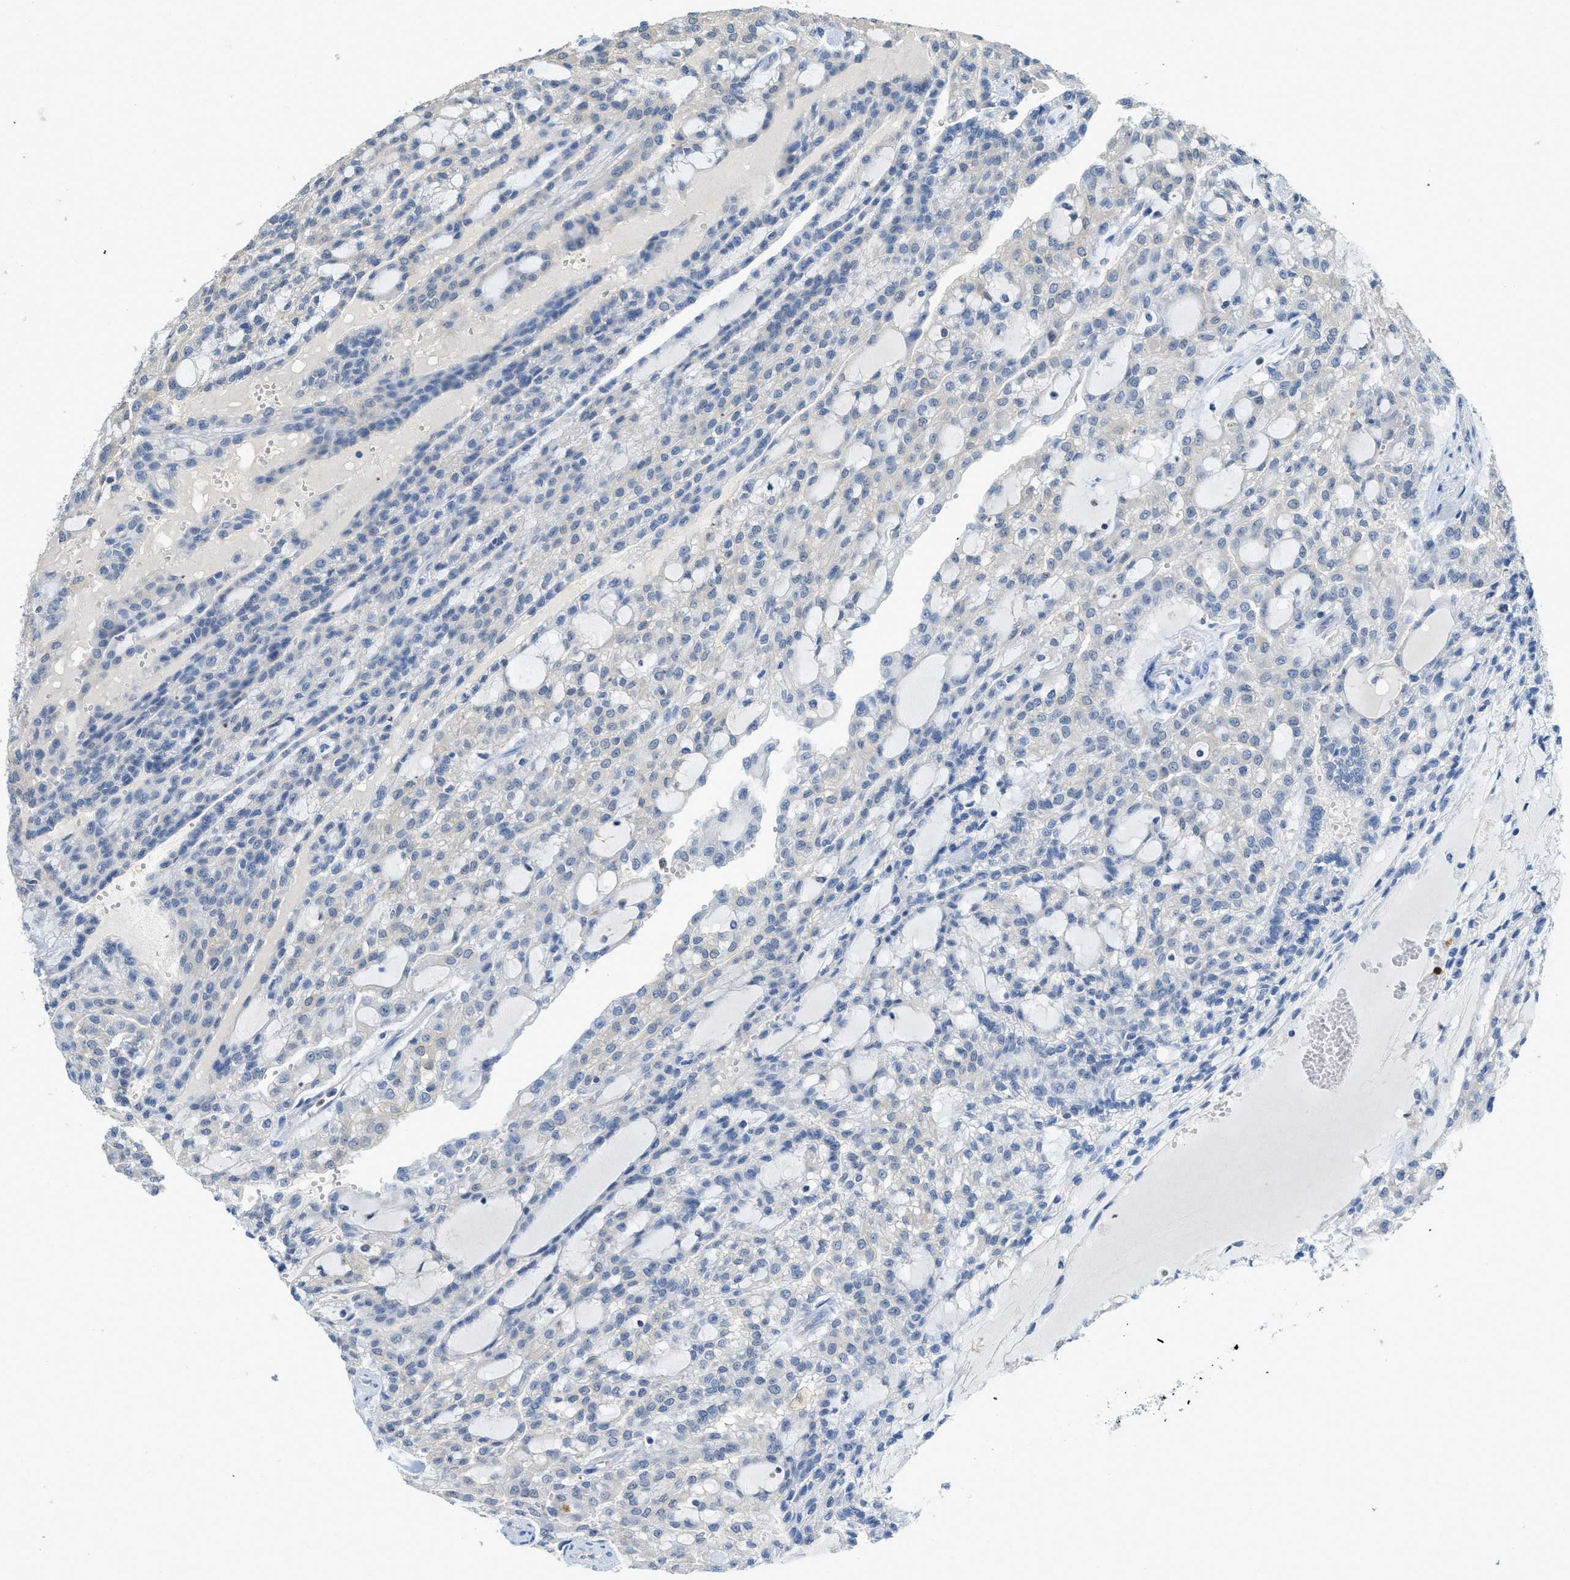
{"staining": {"intensity": "negative", "quantity": "none", "location": "none"}, "tissue": "renal cancer", "cell_type": "Tumor cells", "image_type": "cancer", "snomed": [{"axis": "morphology", "description": "Adenocarcinoma, NOS"}, {"axis": "topography", "description": "Kidney"}], "caption": "Immunohistochemistry (IHC) of adenocarcinoma (renal) displays no staining in tumor cells. Brightfield microscopy of immunohistochemistry (IHC) stained with DAB (brown) and hematoxylin (blue), captured at high magnification.", "gene": "SERPINB1", "patient": {"sex": "male", "age": 63}}